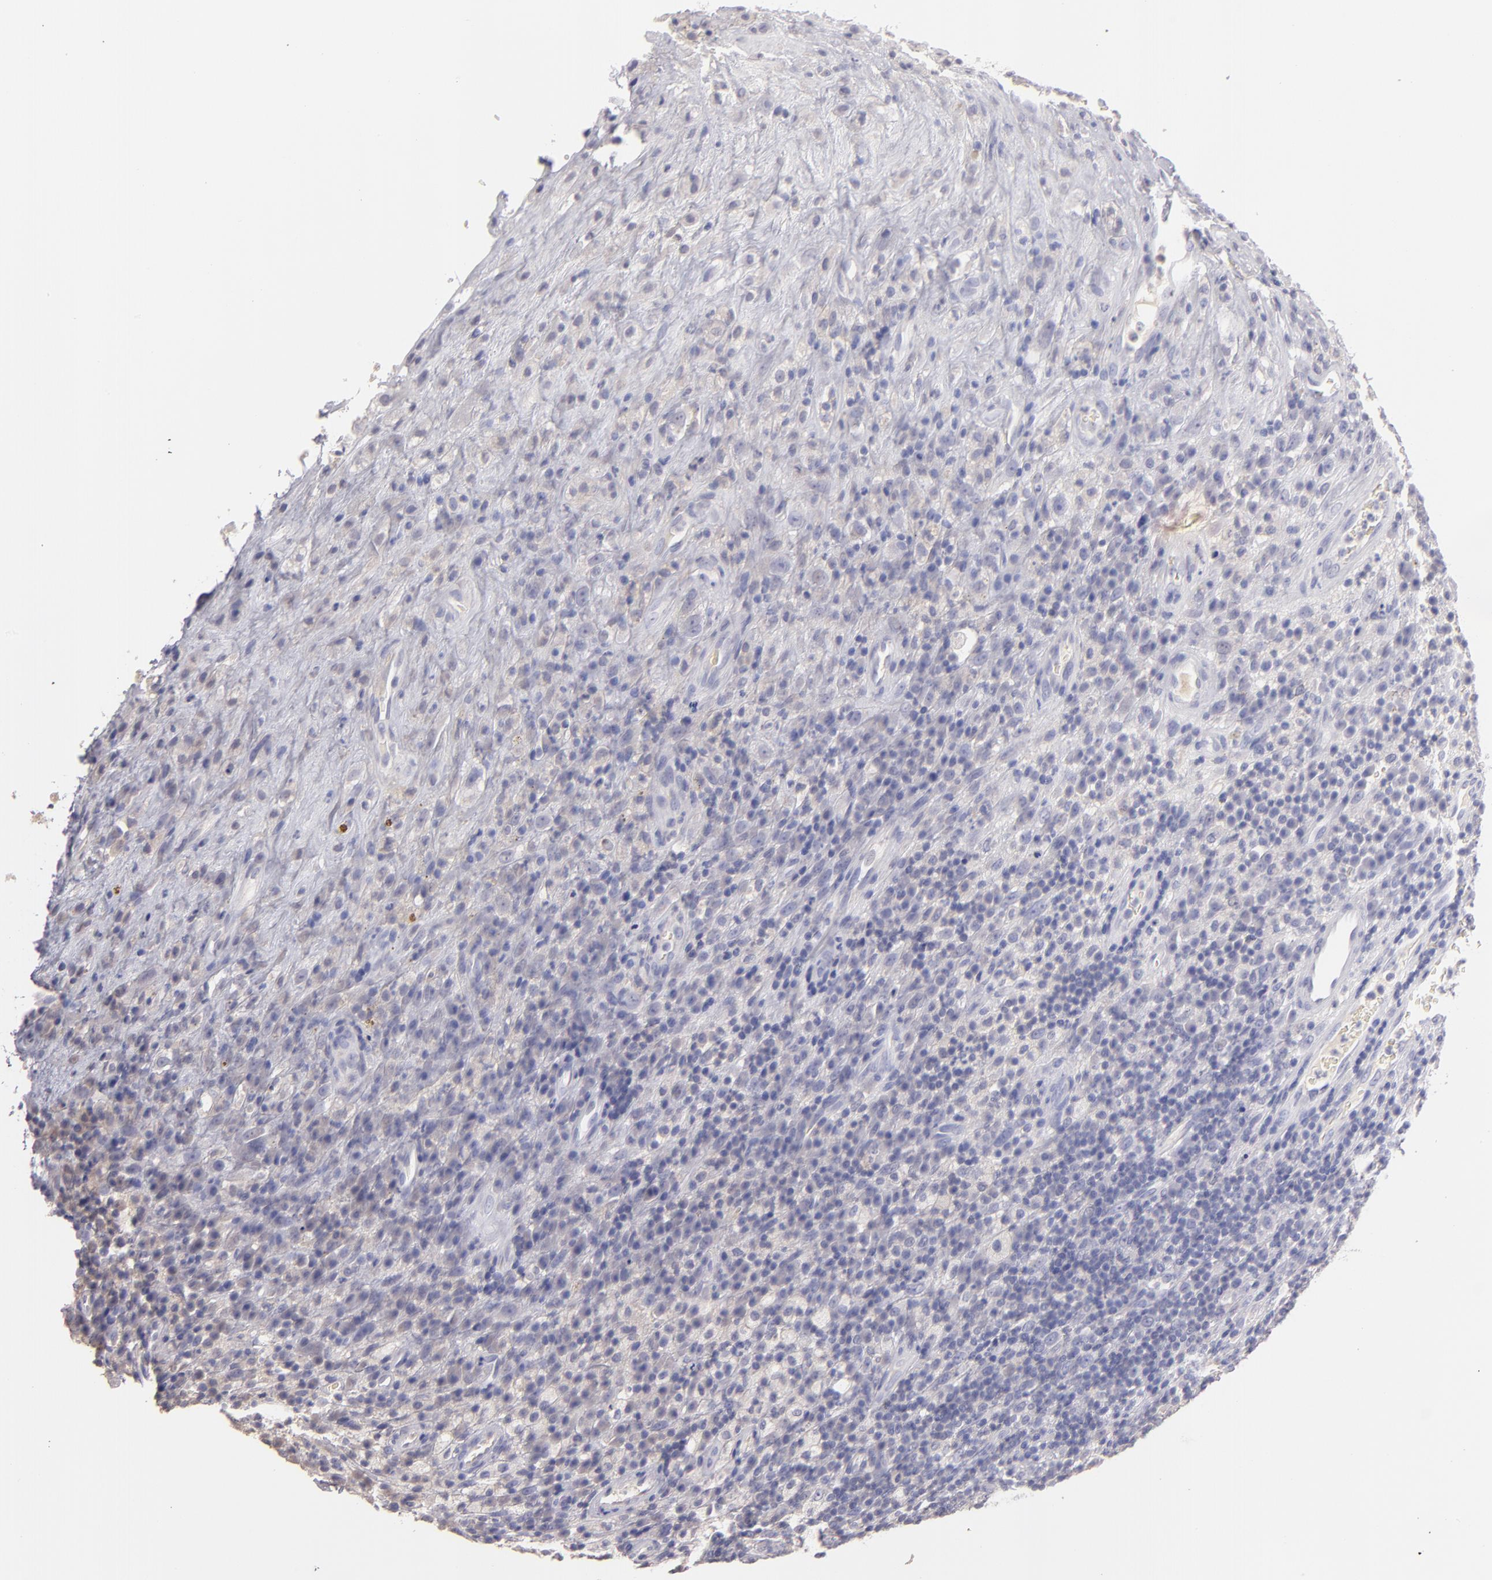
{"staining": {"intensity": "negative", "quantity": "none", "location": "none"}, "tissue": "testis cancer", "cell_type": "Tumor cells", "image_type": "cancer", "snomed": [{"axis": "morphology", "description": "Necrosis, NOS"}, {"axis": "morphology", "description": "Carcinoma, Embryonal, NOS"}, {"axis": "topography", "description": "Testis"}], "caption": "Tumor cells show no significant positivity in embryonal carcinoma (testis).", "gene": "SERPINC1", "patient": {"sex": "male", "age": 19}}